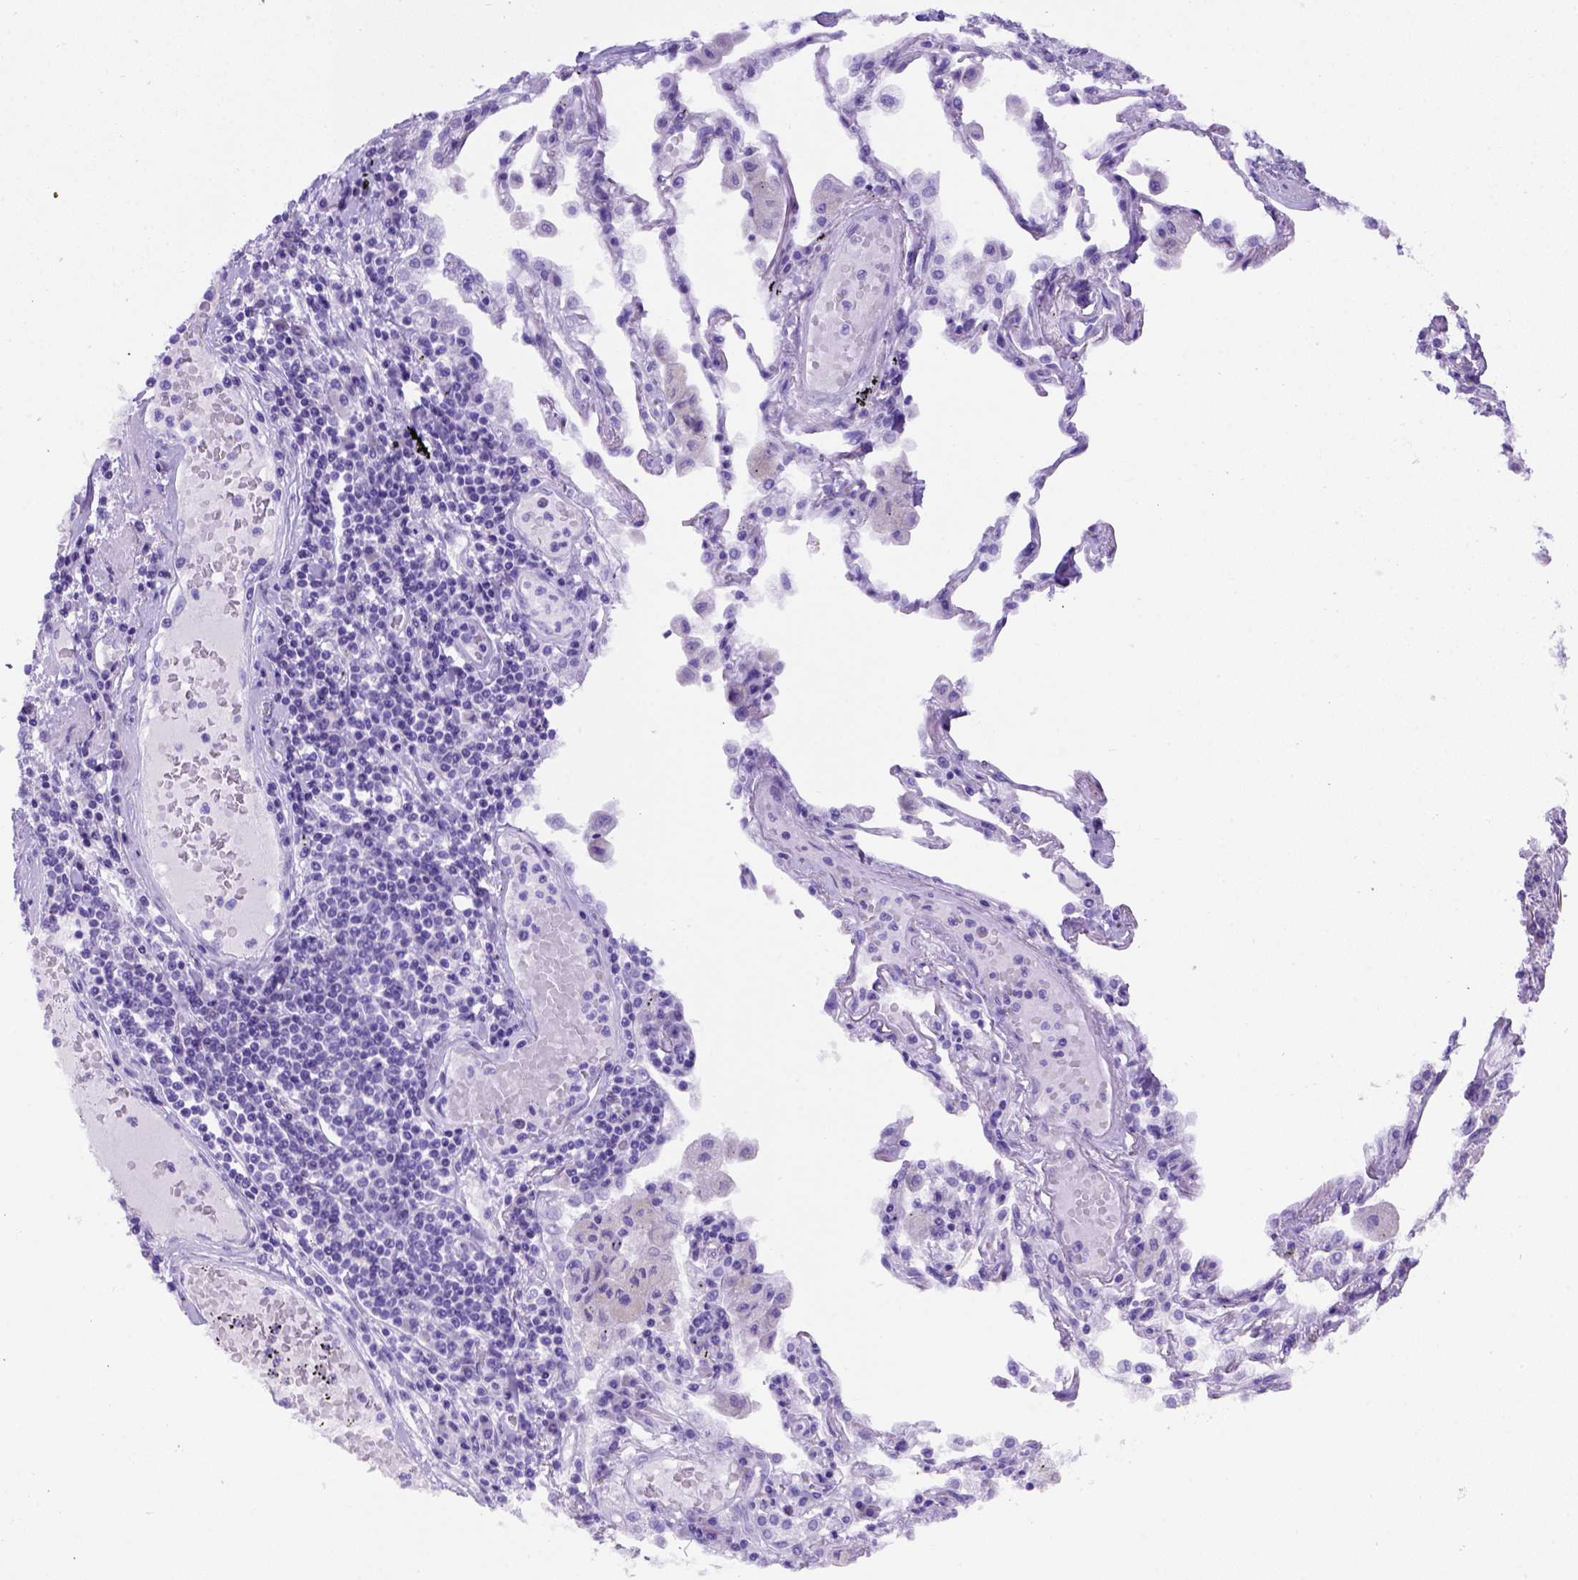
{"staining": {"intensity": "negative", "quantity": "none", "location": "none"}, "tissue": "lung cancer", "cell_type": "Tumor cells", "image_type": "cancer", "snomed": [{"axis": "morphology", "description": "Squamous cell carcinoma, NOS"}, {"axis": "topography", "description": "Lung"}], "caption": "Image shows no significant protein positivity in tumor cells of squamous cell carcinoma (lung).", "gene": "FOXI1", "patient": {"sex": "male", "age": 73}}